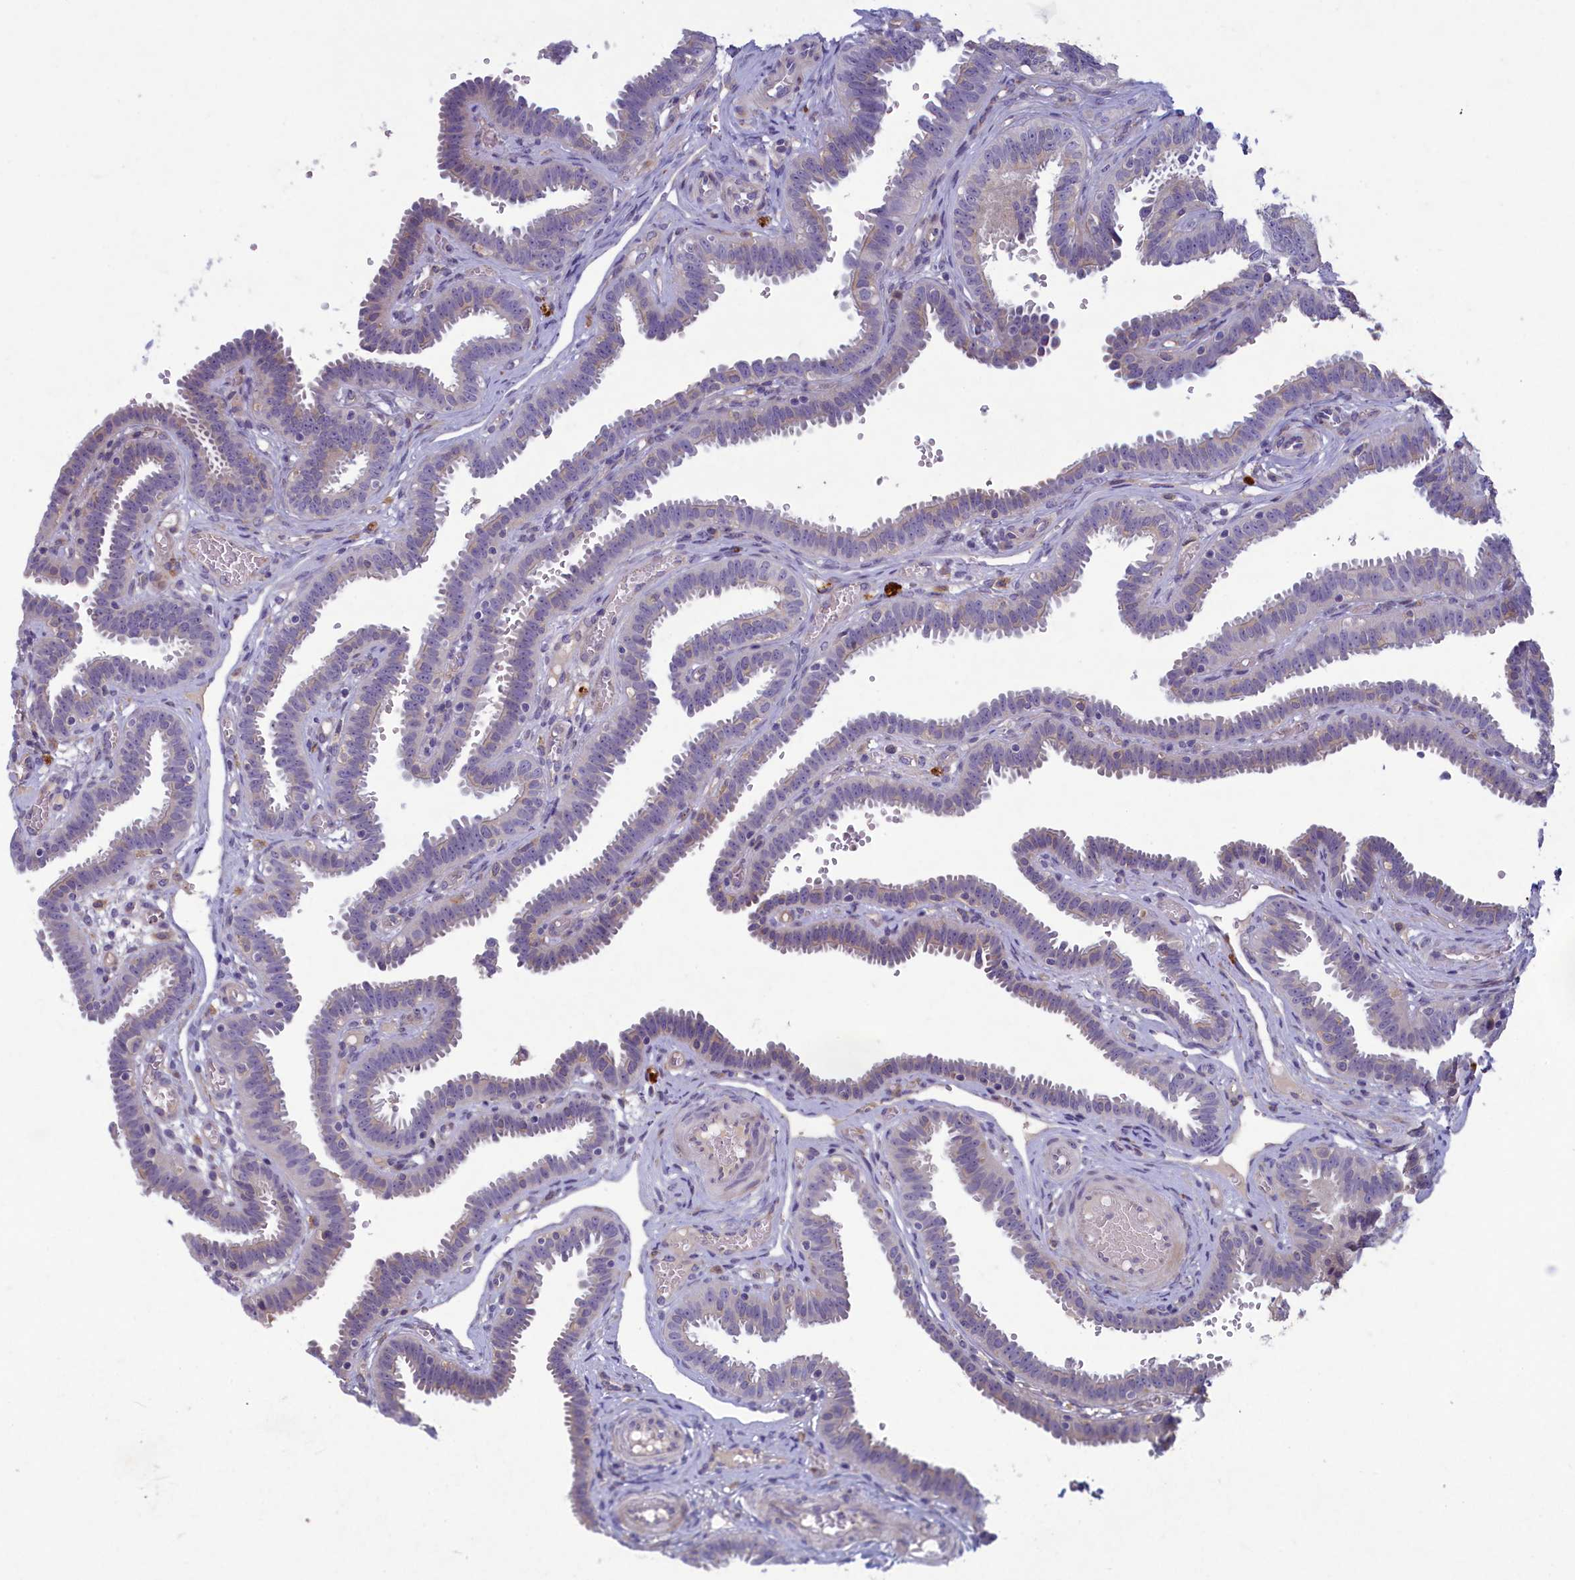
{"staining": {"intensity": "negative", "quantity": "none", "location": "none"}, "tissue": "fallopian tube", "cell_type": "Glandular cells", "image_type": "normal", "snomed": [{"axis": "morphology", "description": "Normal tissue, NOS"}, {"axis": "topography", "description": "Fallopian tube"}], "caption": "IHC of normal human fallopian tube demonstrates no positivity in glandular cells.", "gene": "PLEKHG6", "patient": {"sex": "female", "age": 37}}